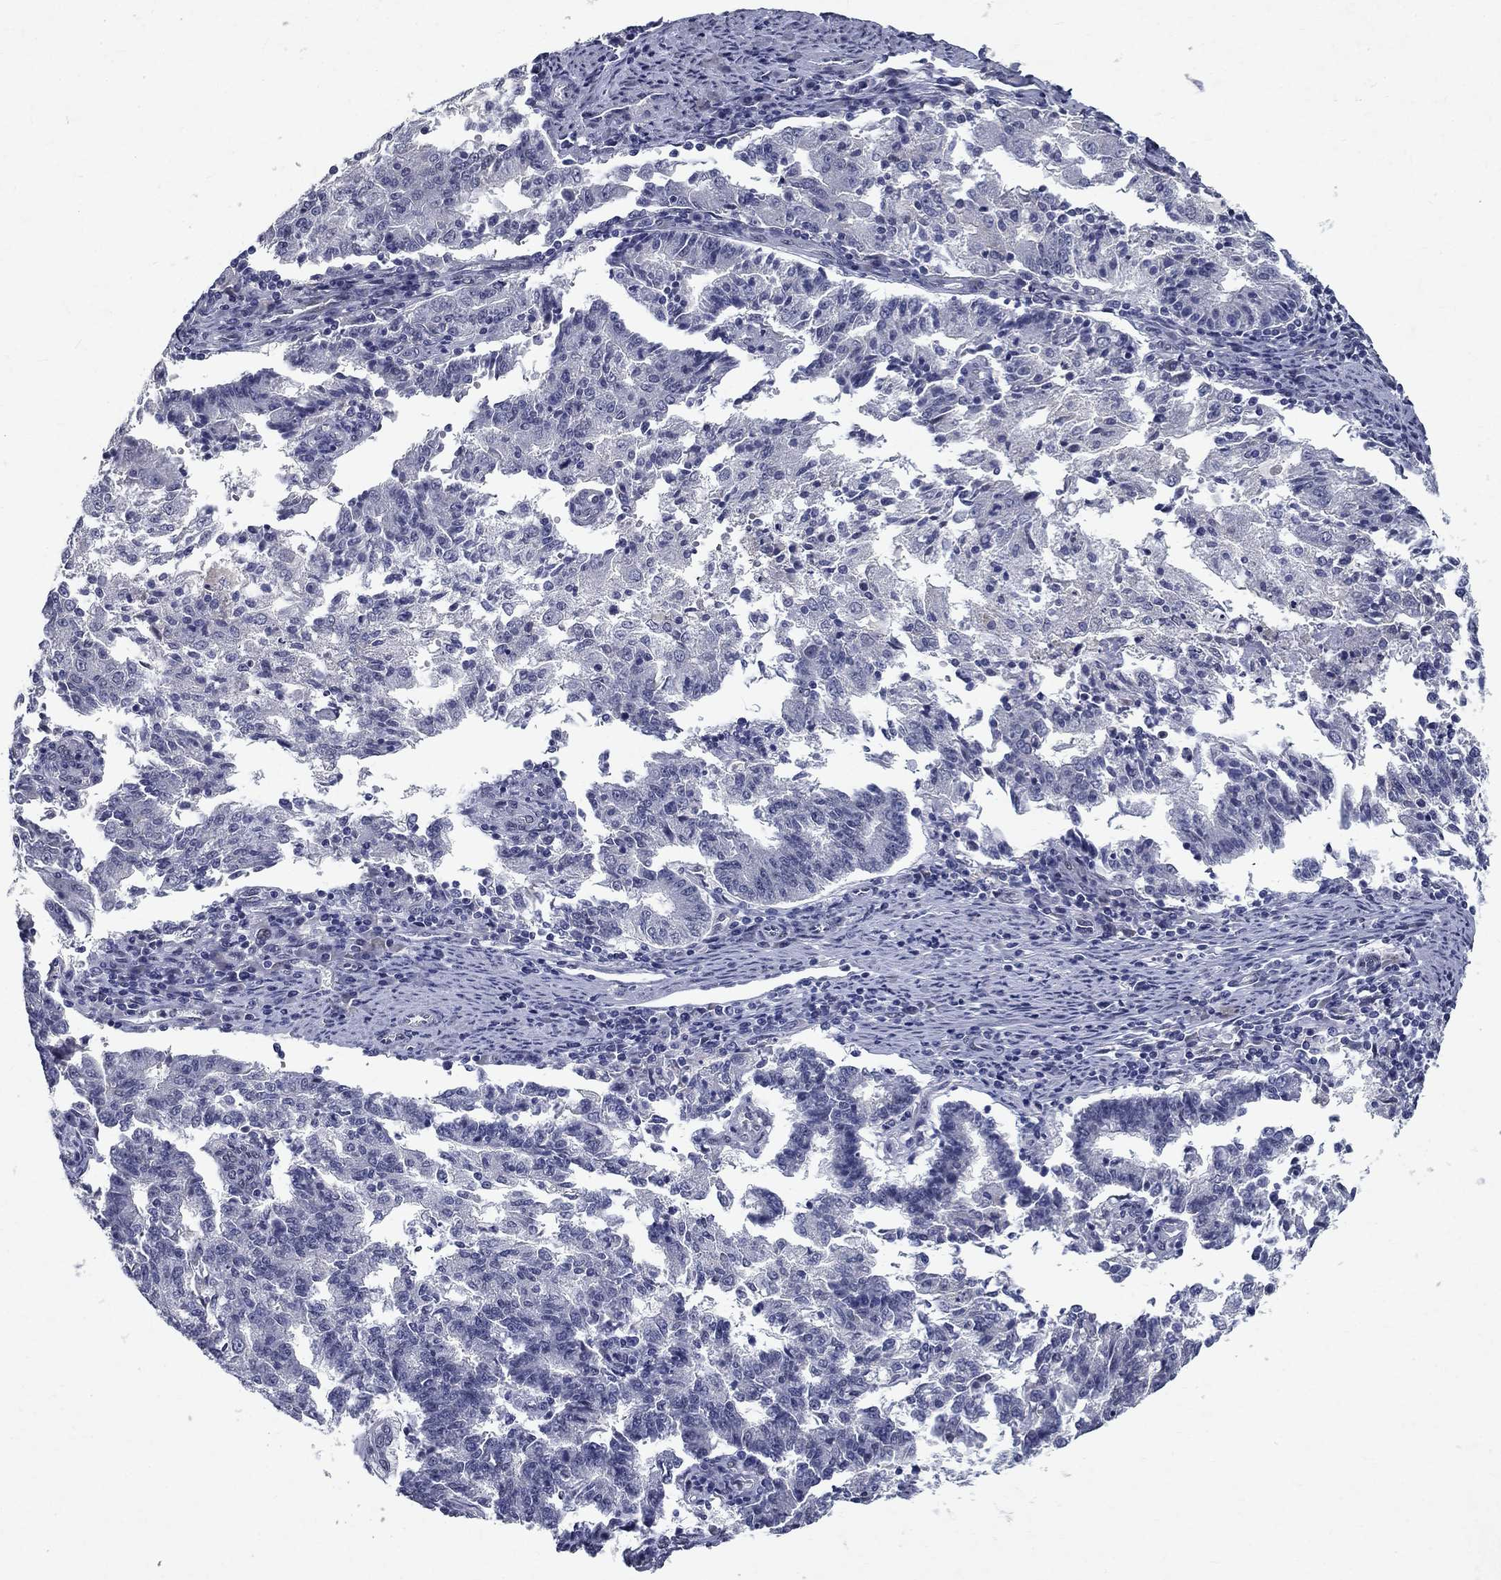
{"staining": {"intensity": "negative", "quantity": "none", "location": "none"}, "tissue": "endometrial cancer", "cell_type": "Tumor cells", "image_type": "cancer", "snomed": [{"axis": "morphology", "description": "Adenocarcinoma, NOS"}, {"axis": "topography", "description": "Endometrium"}], "caption": "High power microscopy histopathology image of an immunohistochemistry (IHC) photomicrograph of endometrial cancer (adenocarcinoma), revealing no significant staining in tumor cells.", "gene": "RBFOX1", "patient": {"sex": "female", "age": 82}}